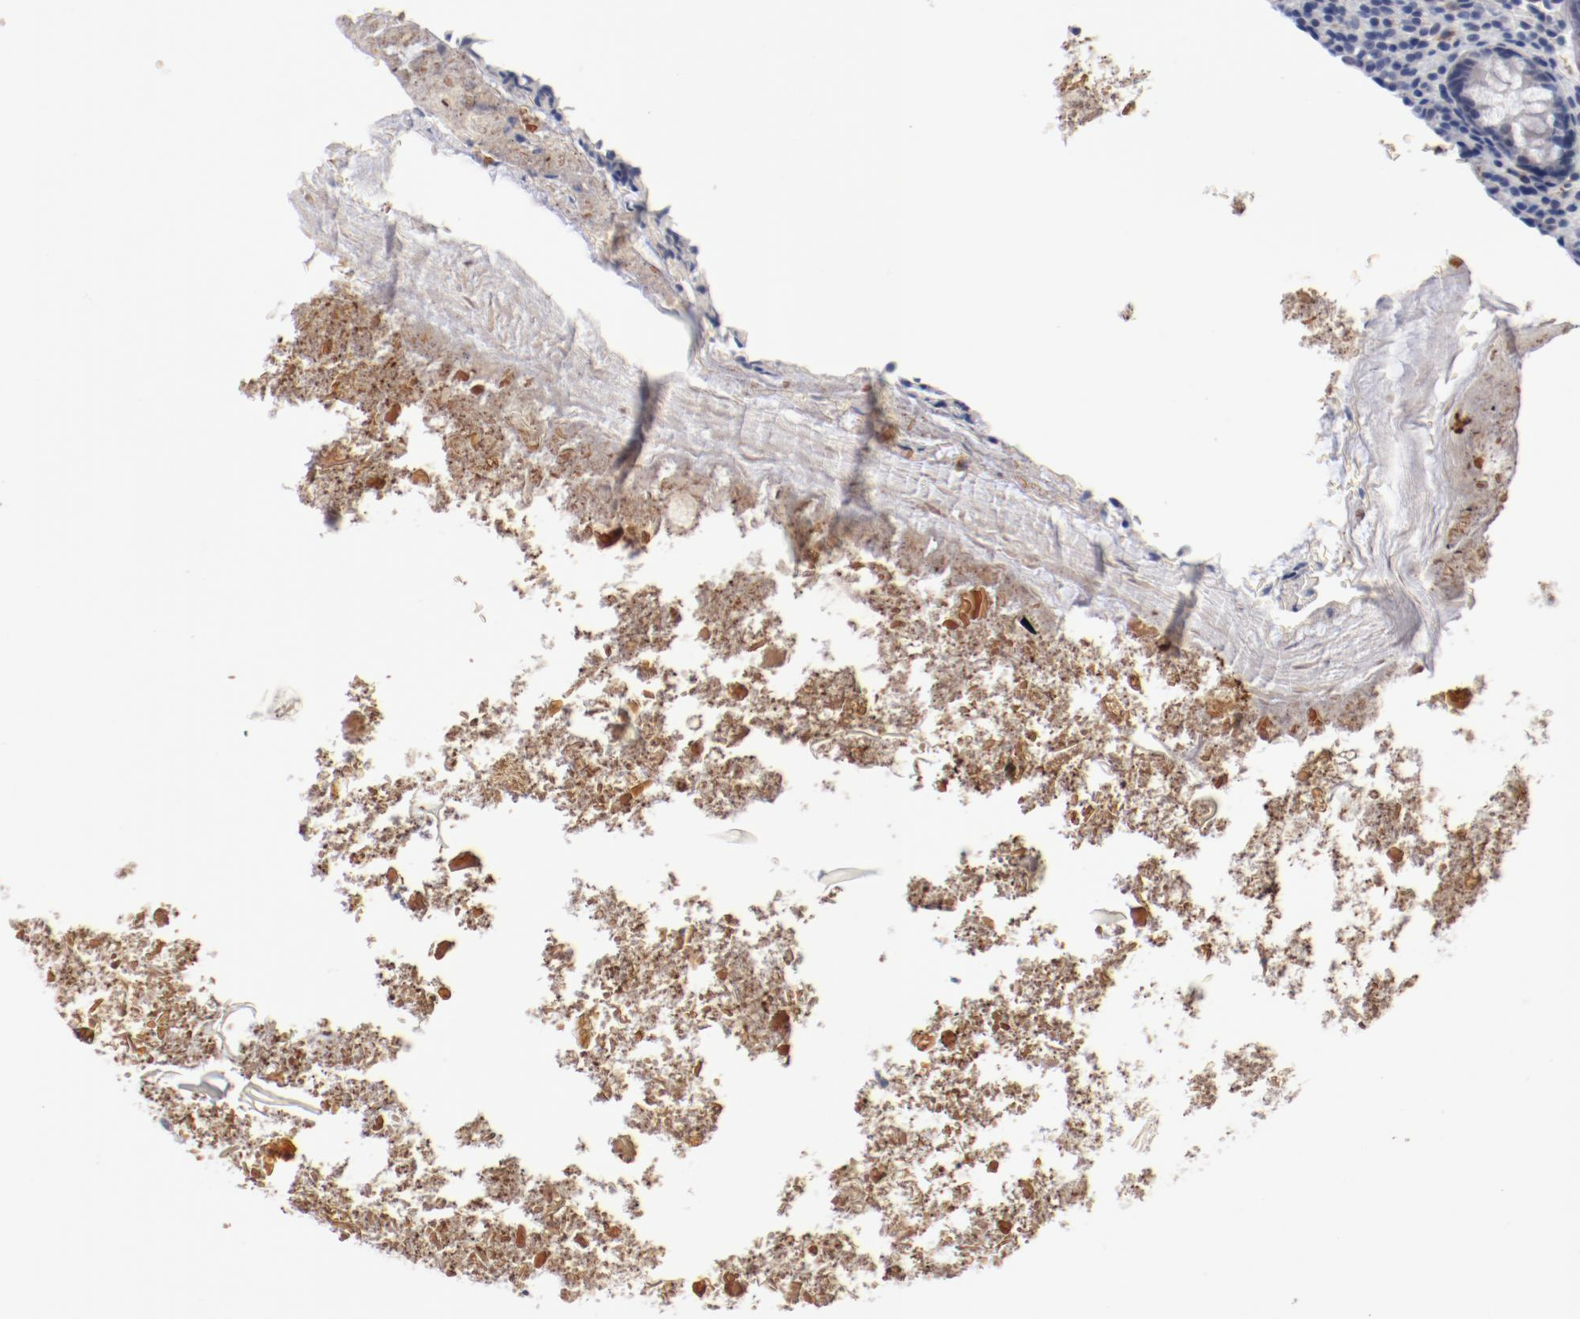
{"staining": {"intensity": "negative", "quantity": "none", "location": "none"}, "tissue": "appendix", "cell_type": "Glandular cells", "image_type": "normal", "snomed": [{"axis": "morphology", "description": "Normal tissue, NOS"}, {"axis": "topography", "description": "Appendix"}], "caption": "Immunohistochemistry (IHC) of benign human appendix exhibits no expression in glandular cells. (Stains: DAB immunohistochemistry (IHC) with hematoxylin counter stain, Microscopy: brightfield microscopy at high magnification).", "gene": "KCNK13", "patient": {"sex": "female", "age": 10}}